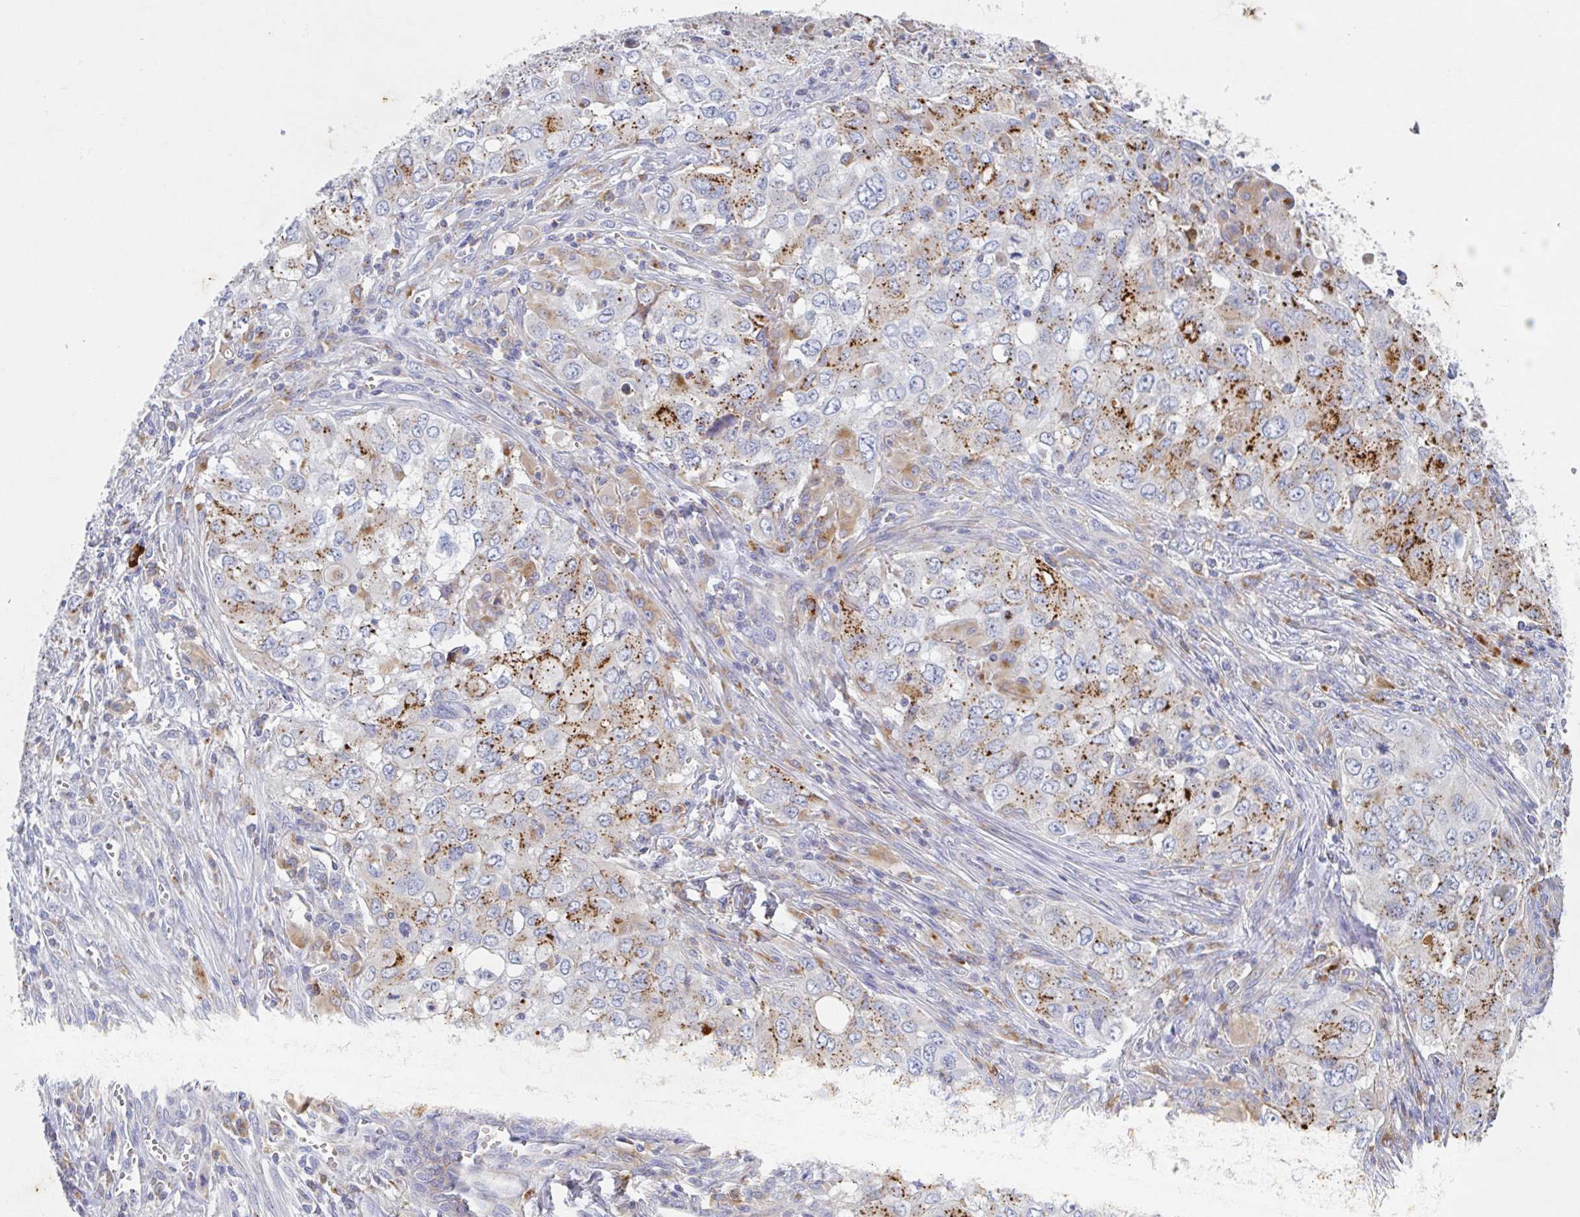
{"staining": {"intensity": "moderate", "quantity": ">75%", "location": "cytoplasmic/membranous"}, "tissue": "lung cancer", "cell_type": "Tumor cells", "image_type": "cancer", "snomed": [{"axis": "morphology", "description": "Adenocarcinoma, NOS"}, {"axis": "morphology", "description": "Adenocarcinoma, metastatic, NOS"}, {"axis": "topography", "description": "Lymph node"}, {"axis": "topography", "description": "Lung"}], "caption": "Immunohistochemical staining of human lung cancer shows medium levels of moderate cytoplasmic/membranous expression in approximately >75% of tumor cells.", "gene": "MANBA", "patient": {"sex": "female", "age": 42}}